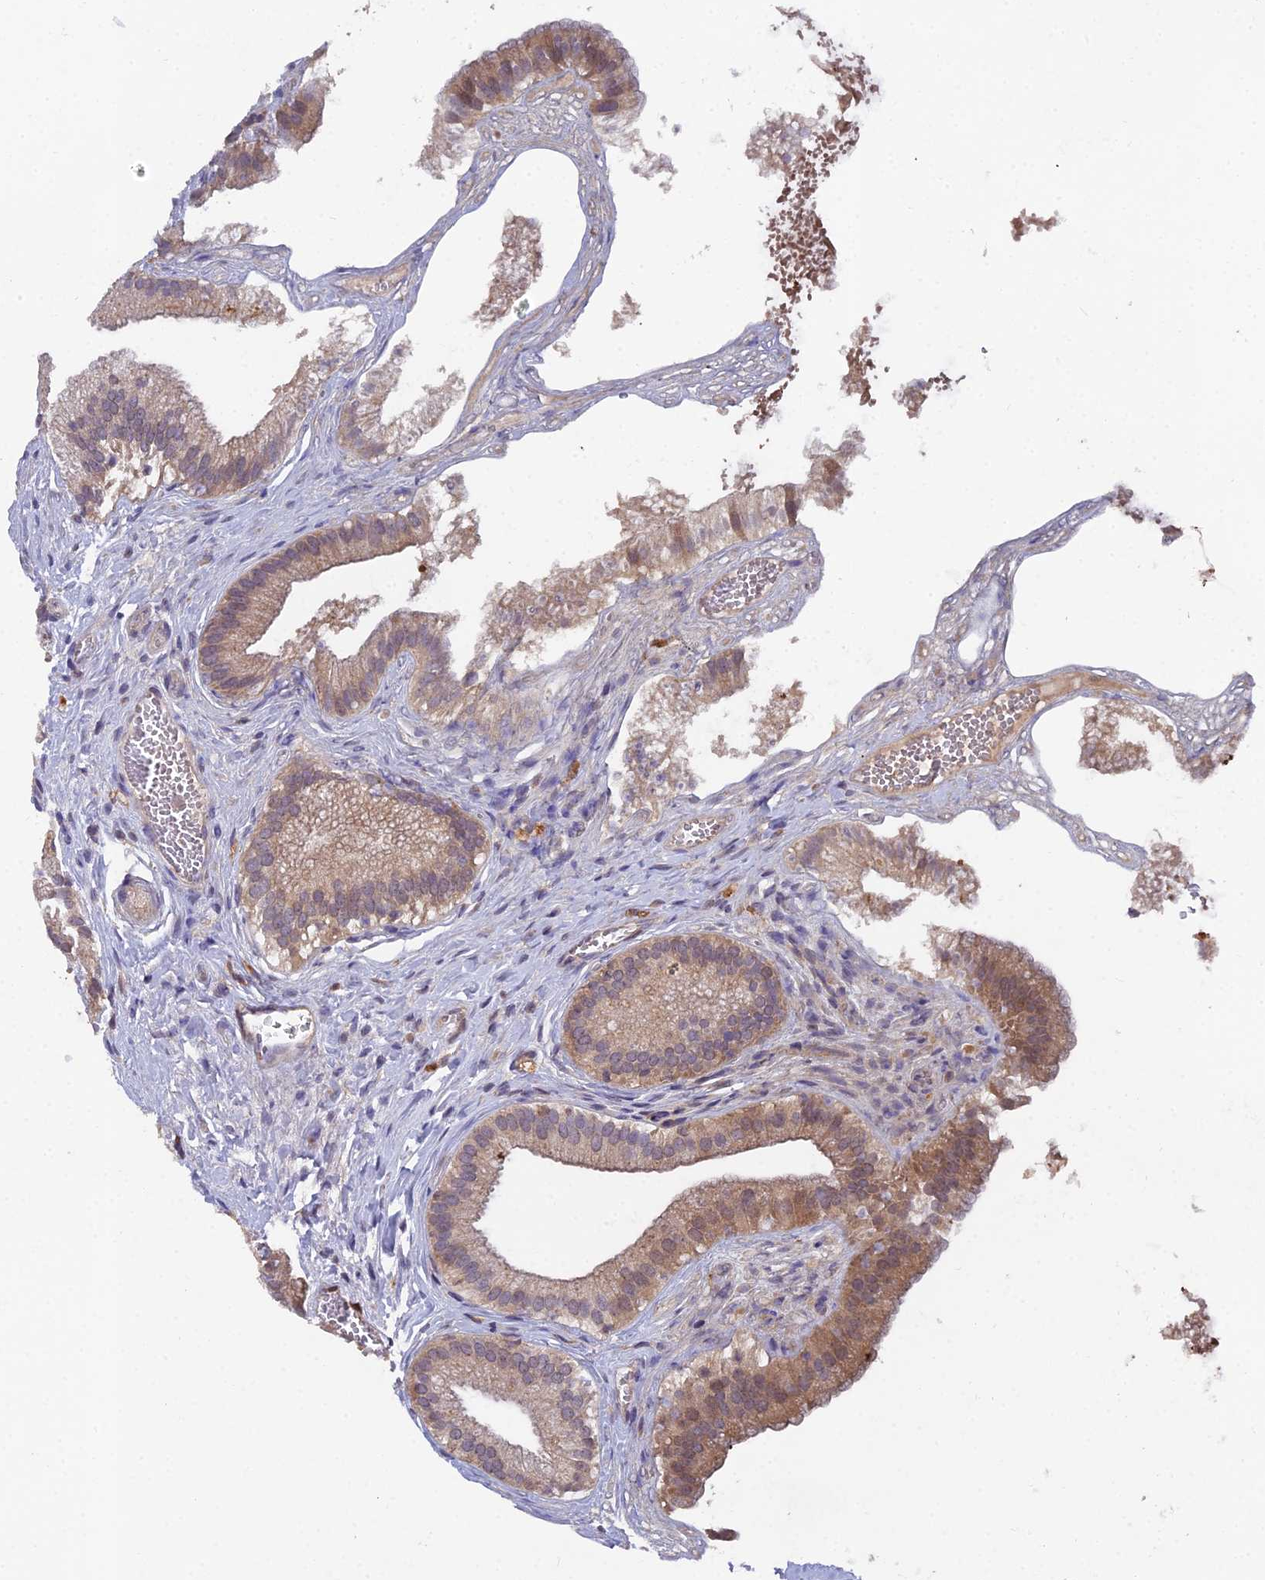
{"staining": {"intensity": "moderate", "quantity": "25%-75%", "location": "cytoplasmic/membranous"}, "tissue": "gallbladder", "cell_type": "Glandular cells", "image_type": "normal", "snomed": [{"axis": "morphology", "description": "Normal tissue, NOS"}, {"axis": "topography", "description": "Gallbladder"}], "caption": "This photomicrograph demonstrates IHC staining of benign gallbladder, with medium moderate cytoplasmic/membranous expression in about 25%-75% of glandular cells.", "gene": "GALK2", "patient": {"sex": "female", "age": 54}}